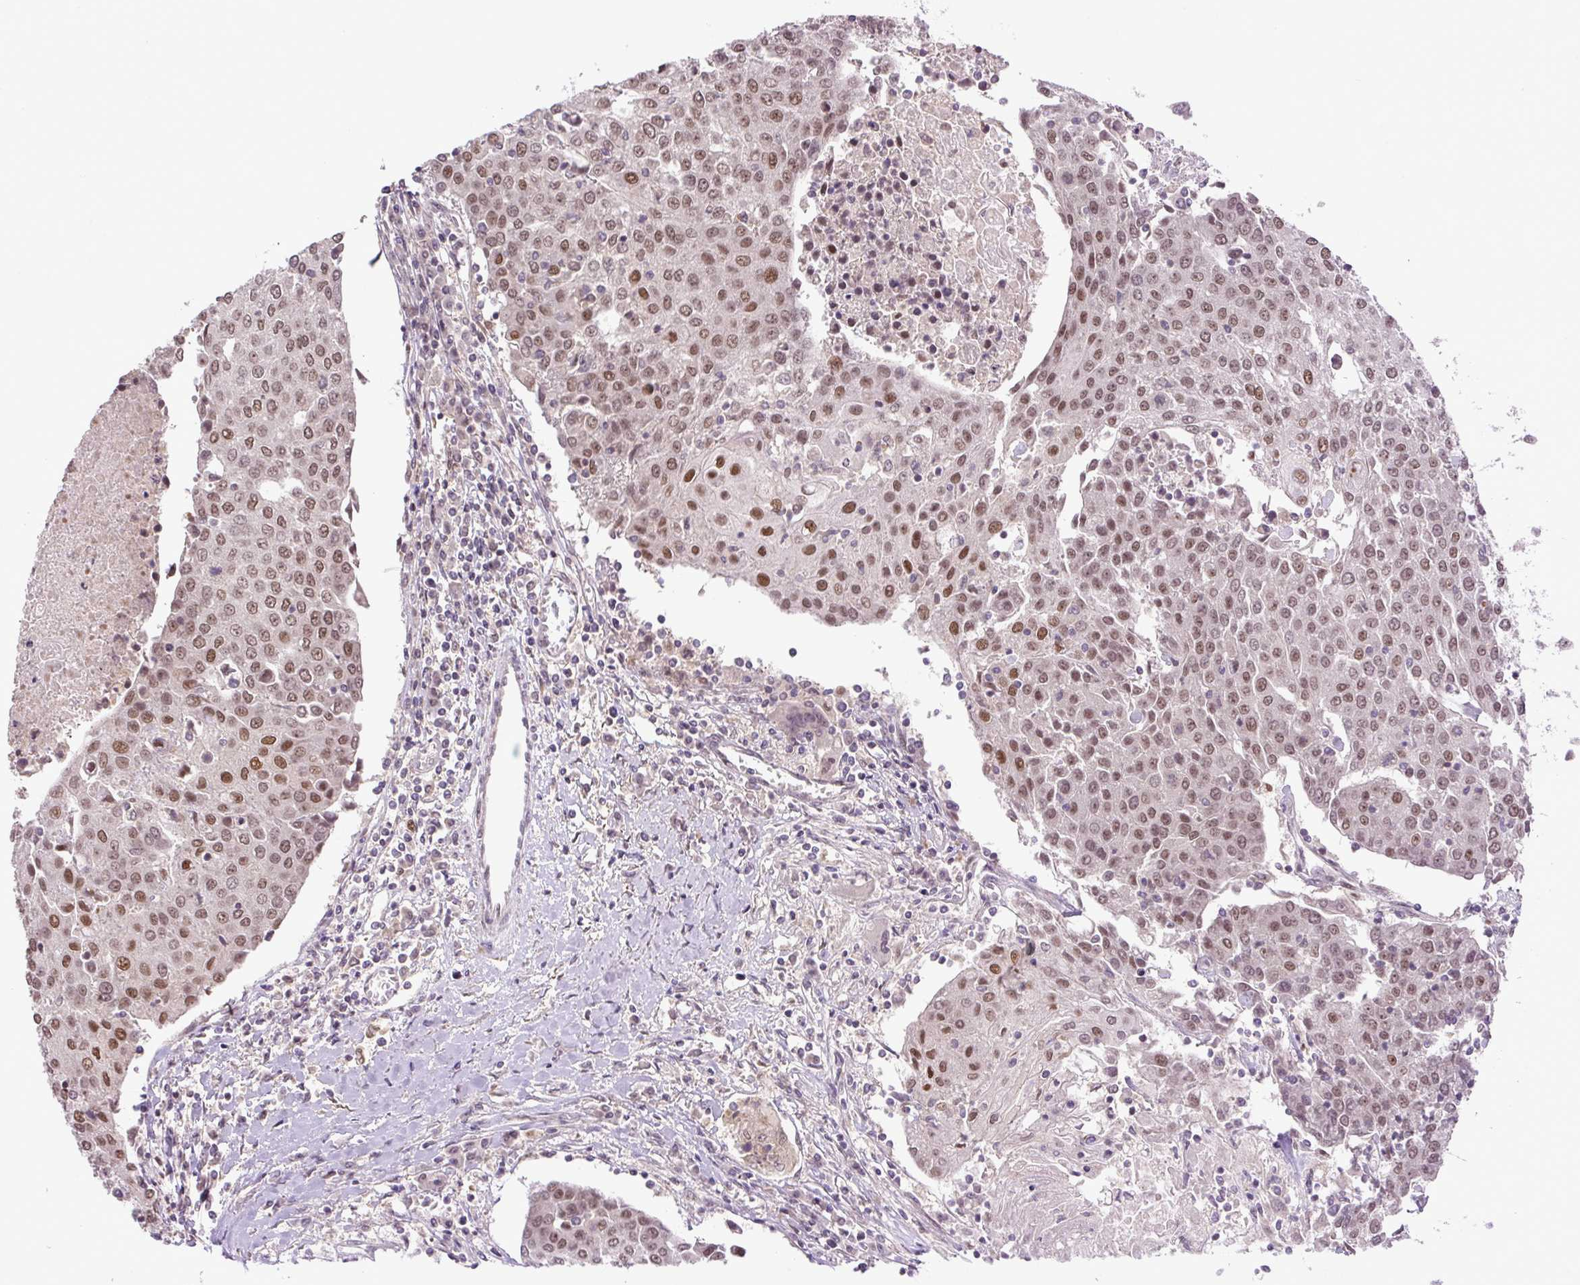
{"staining": {"intensity": "moderate", "quantity": ">75%", "location": "nuclear"}, "tissue": "urothelial cancer", "cell_type": "Tumor cells", "image_type": "cancer", "snomed": [{"axis": "morphology", "description": "Urothelial carcinoma, High grade"}, {"axis": "topography", "description": "Urinary bladder"}], "caption": "IHC photomicrograph of human high-grade urothelial carcinoma stained for a protein (brown), which demonstrates medium levels of moderate nuclear staining in about >75% of tumor cells.", "gene": "KPNA1", "patient": {"sex": "female", "age": 85}}